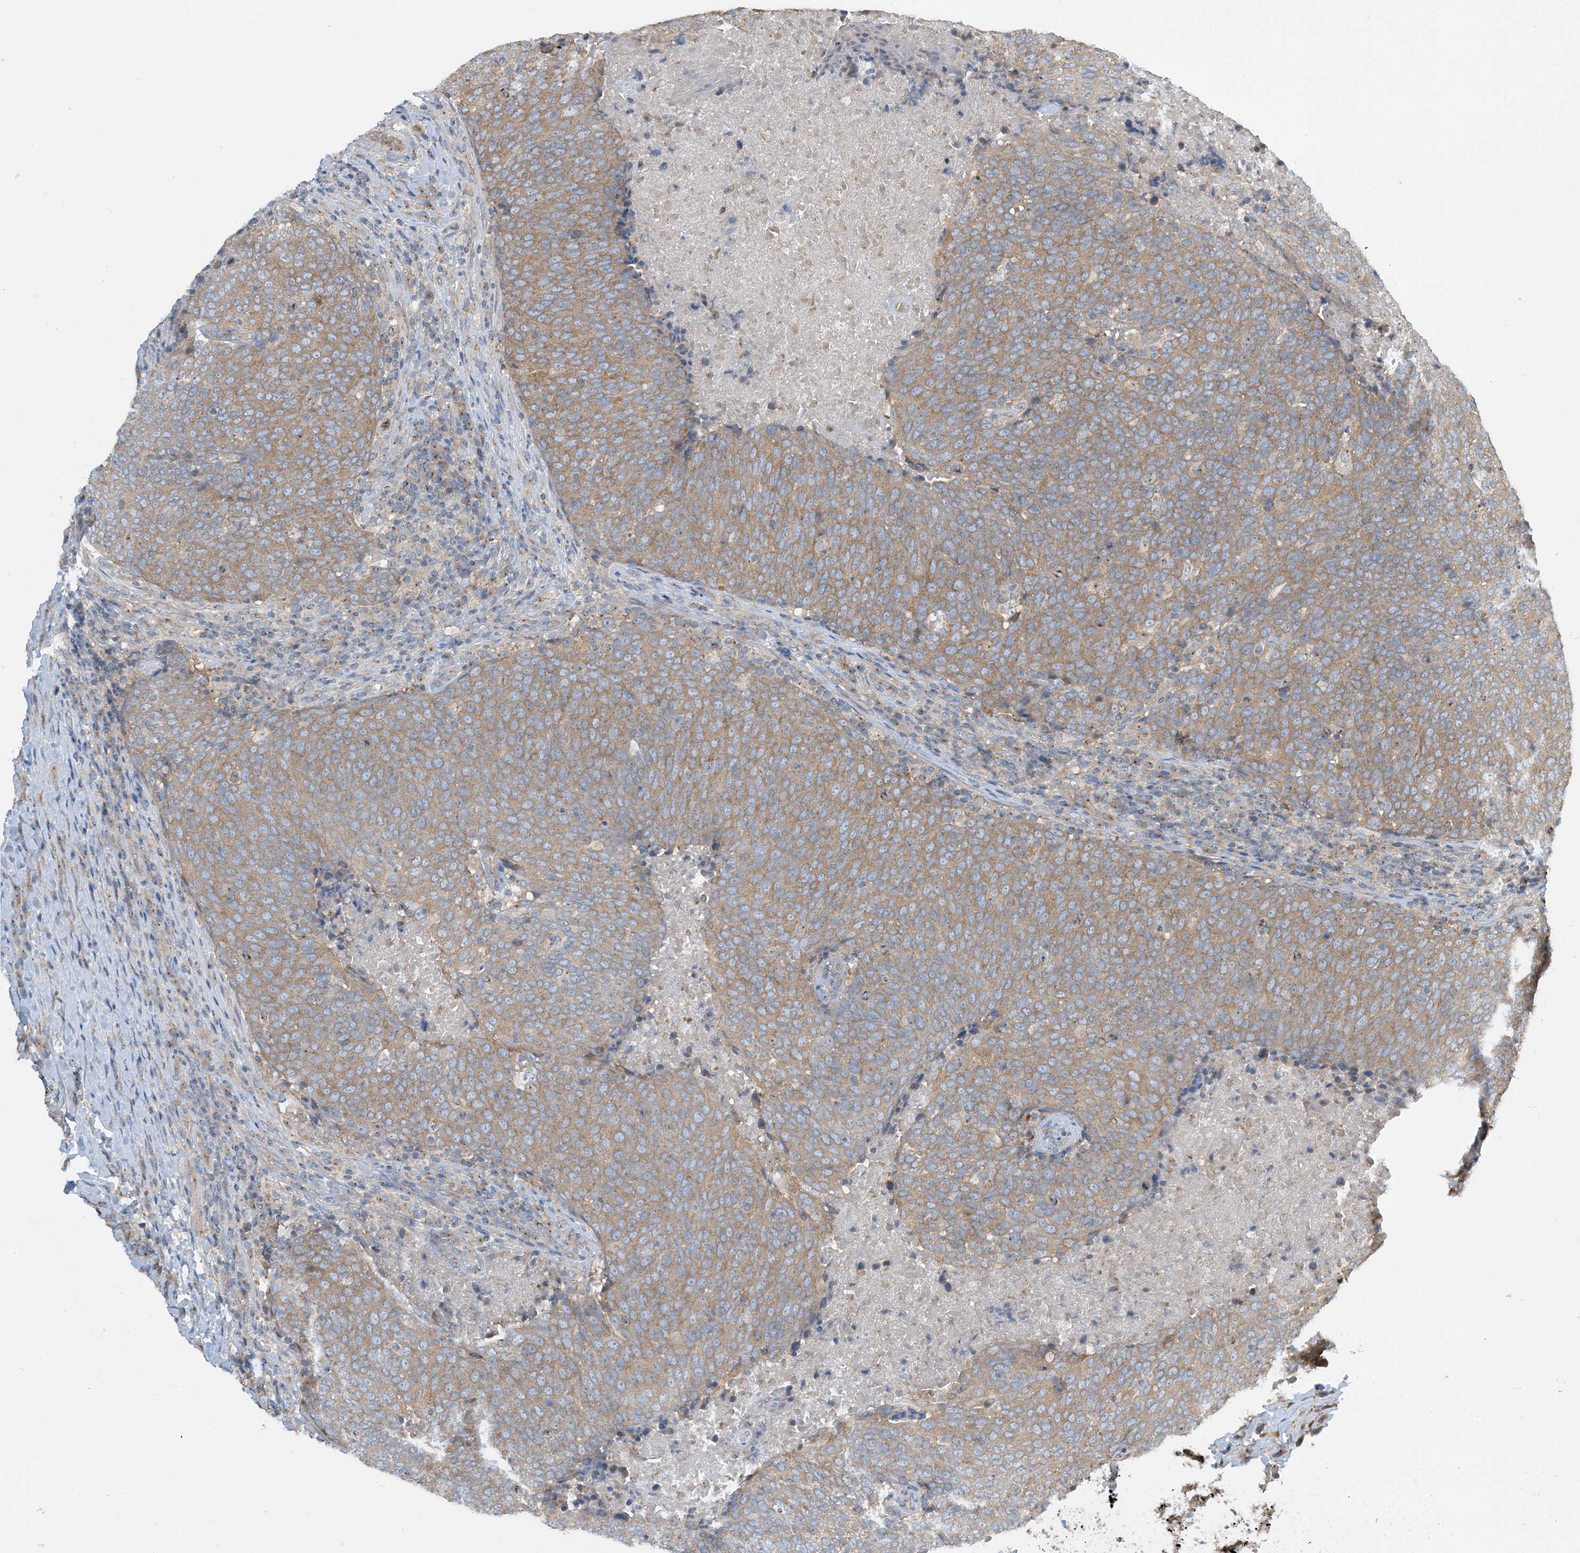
{"staining": {"intensity": "moderate", "quantity": ">75%", "location": "cytoplasmic/membranous"}, "tissue": "head and neck cancer", "cell_type": "Tumor cells", "image_type": "cancer", "snomed": [{"axis": "morphology", "description": "Squamous cell carcinoma, NOS"}, {"axis": "morphology", "description": "Squamous cell carcinoma, metastatic, NOS"}, {"axis": "topography", "description": "Lymph node"}, {"axis": "topography", "description": "Head-Neck"}], "caption": "This is a photomicrograph of immunohistochemistry (IHC) staining of squamous cell carcinoma (head and neck), which shows moderate positivity in the cytoplasmic/membranous of tumor cells.", "gene": "SIDT1", "patient": {"sex": "male", "age": 62}}